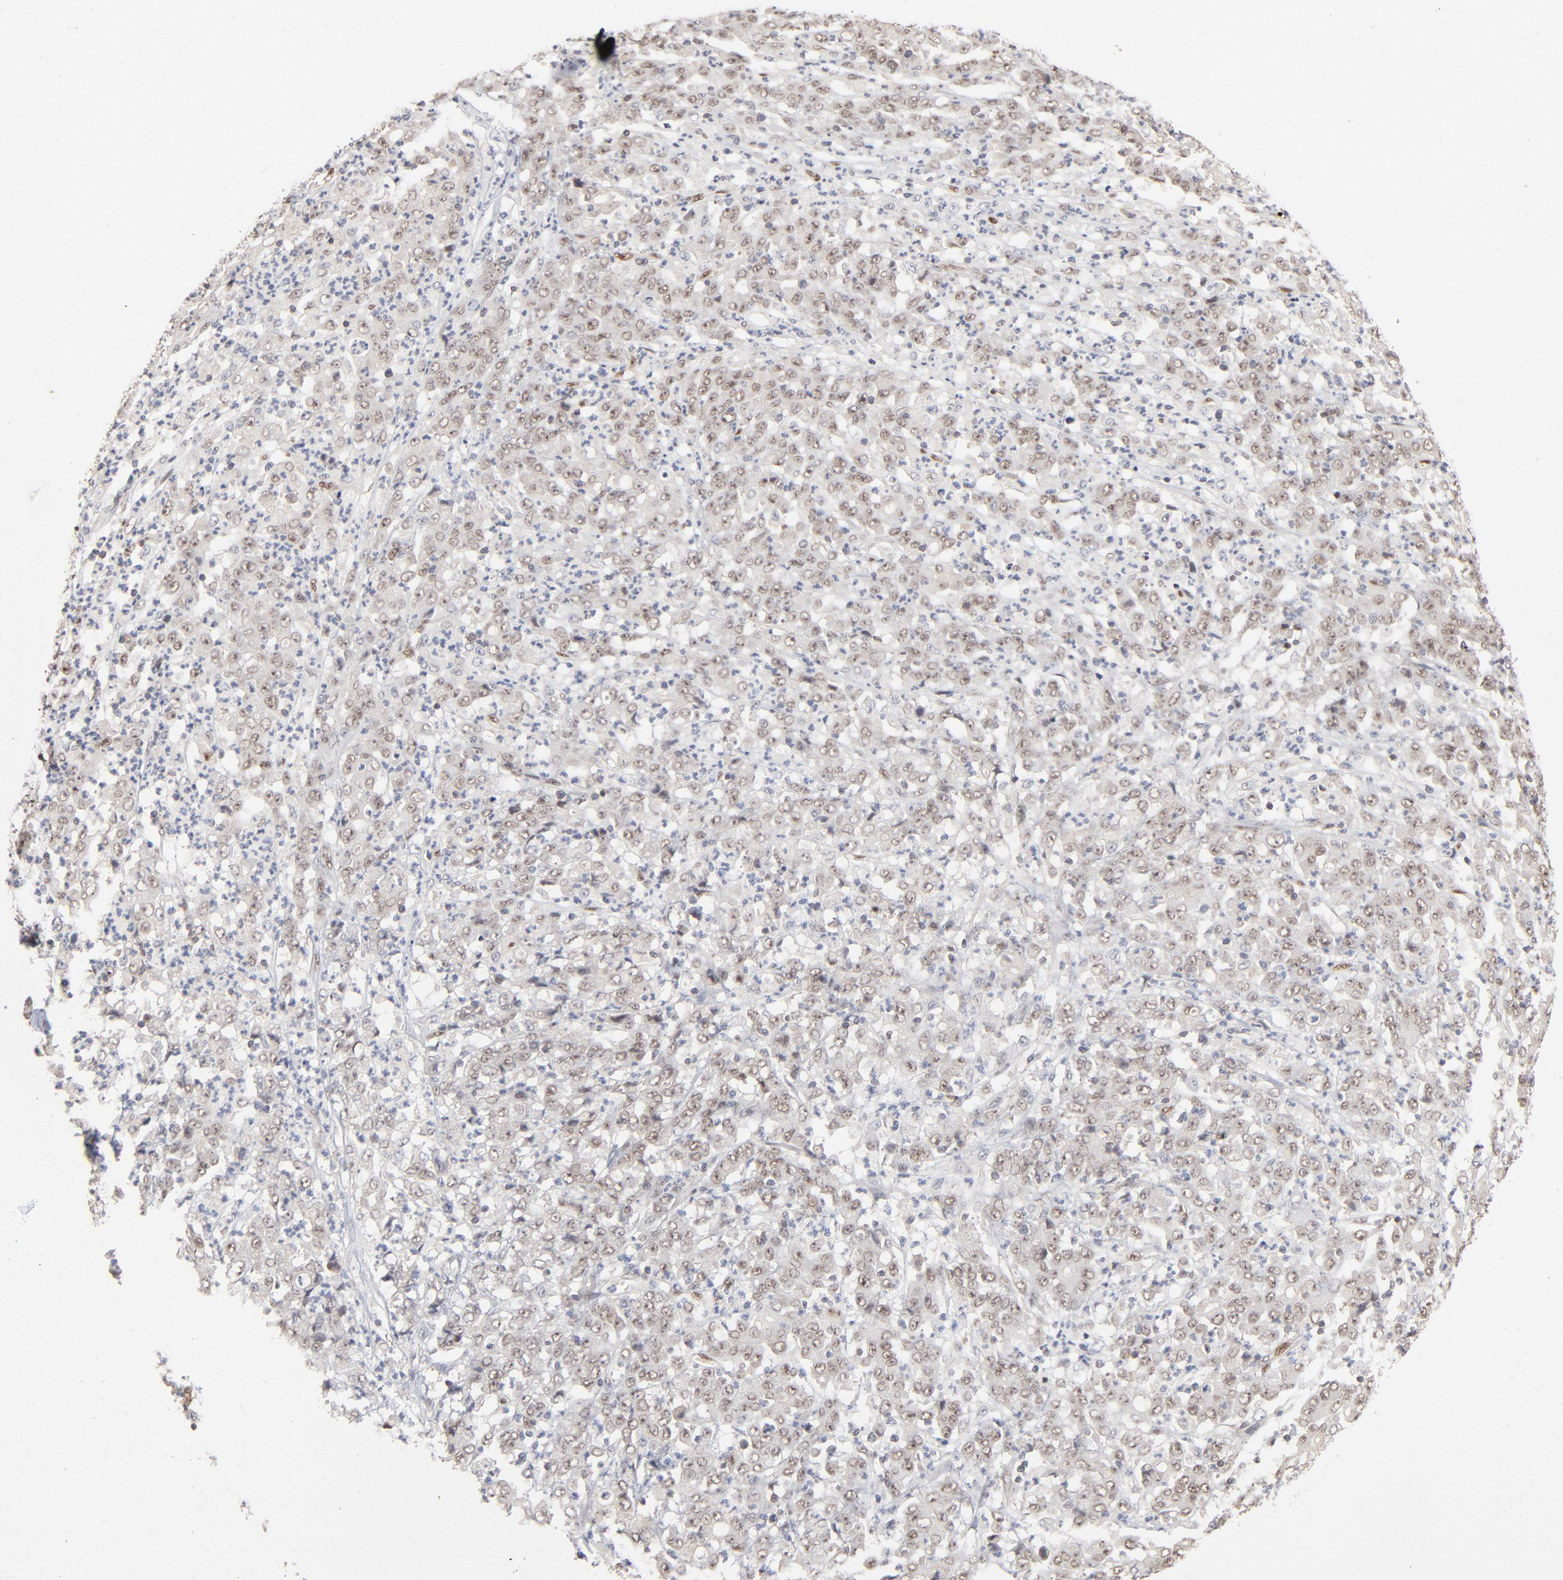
{"staining": {"intensity": "weak", "quantity": ">75%", "location": "nuclear"}, "tissue": "stomach cancer", "cell_type": "Tumor cells", "image_type": "cancer", "snomed": [{"axis": "morphology", "description": "Adenocarcinoma, NOS"}, {"axis": "topography", "description": "Stomach, lower"}], "caption": "Protein analysis of stomach adenocarcinoma tissue demonstrates weak nuclear staining in approximately >75% of tumor cells. (DAB = brown stain, brightfield microscopy at high magnification).", "gene": "NFIB", "patient": {"sex": "female", "age": 71}}